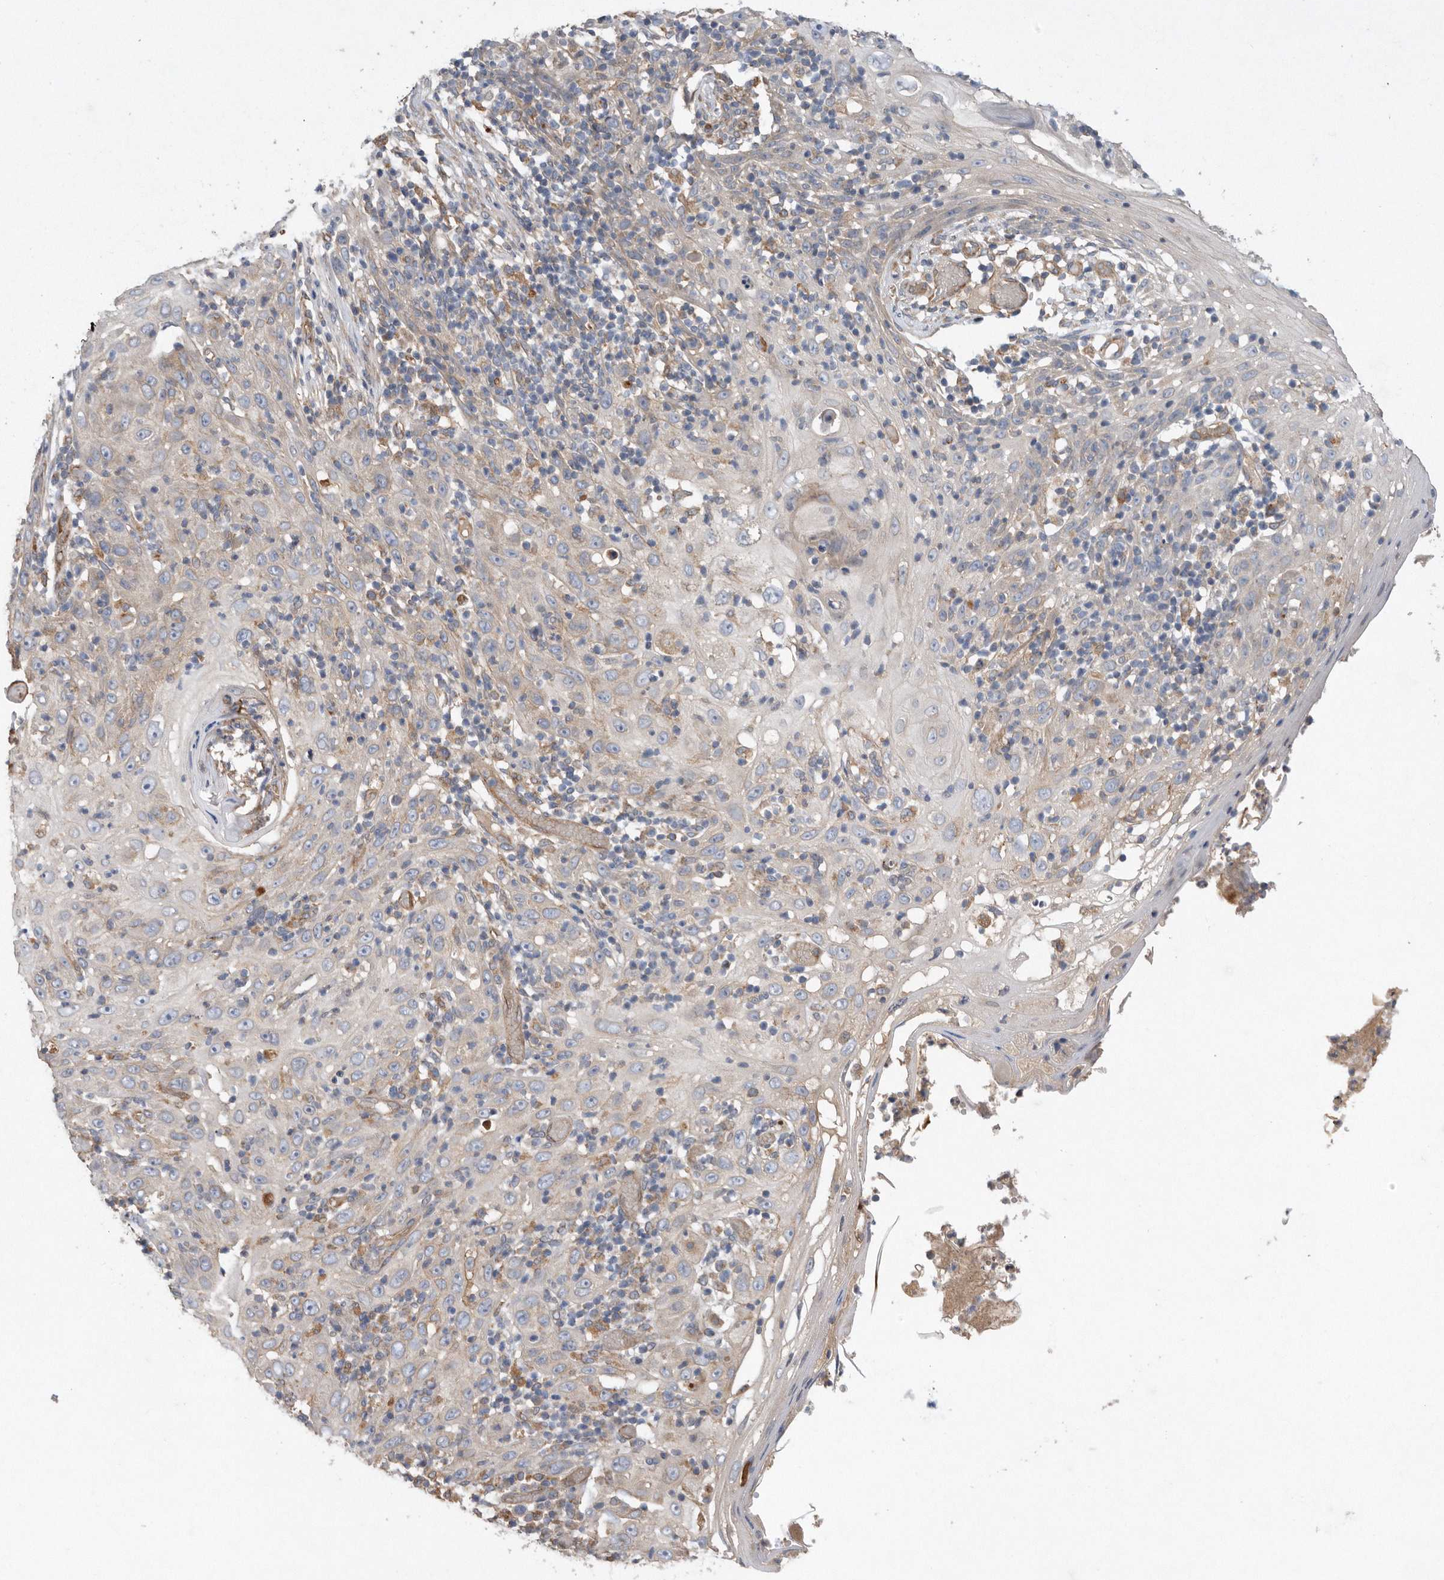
{"staining": {"intensity": "negative", "quantity": "none", "location": "none"}, "tissue": "skin cancer", "cell_type": "Tumor cells", "image_type": "cancer", "snomed": [{"axis": "morphology", "description": "Squamous cell carcinoma, NOS"}, {"axis": "topography", "description": "Skin"}], "caption": "The image exhibits no staining of tumor cells in squamous cell carcinoma (skin).", "gene": "PON2", "patient": {"sex": "female", "age": 88}}